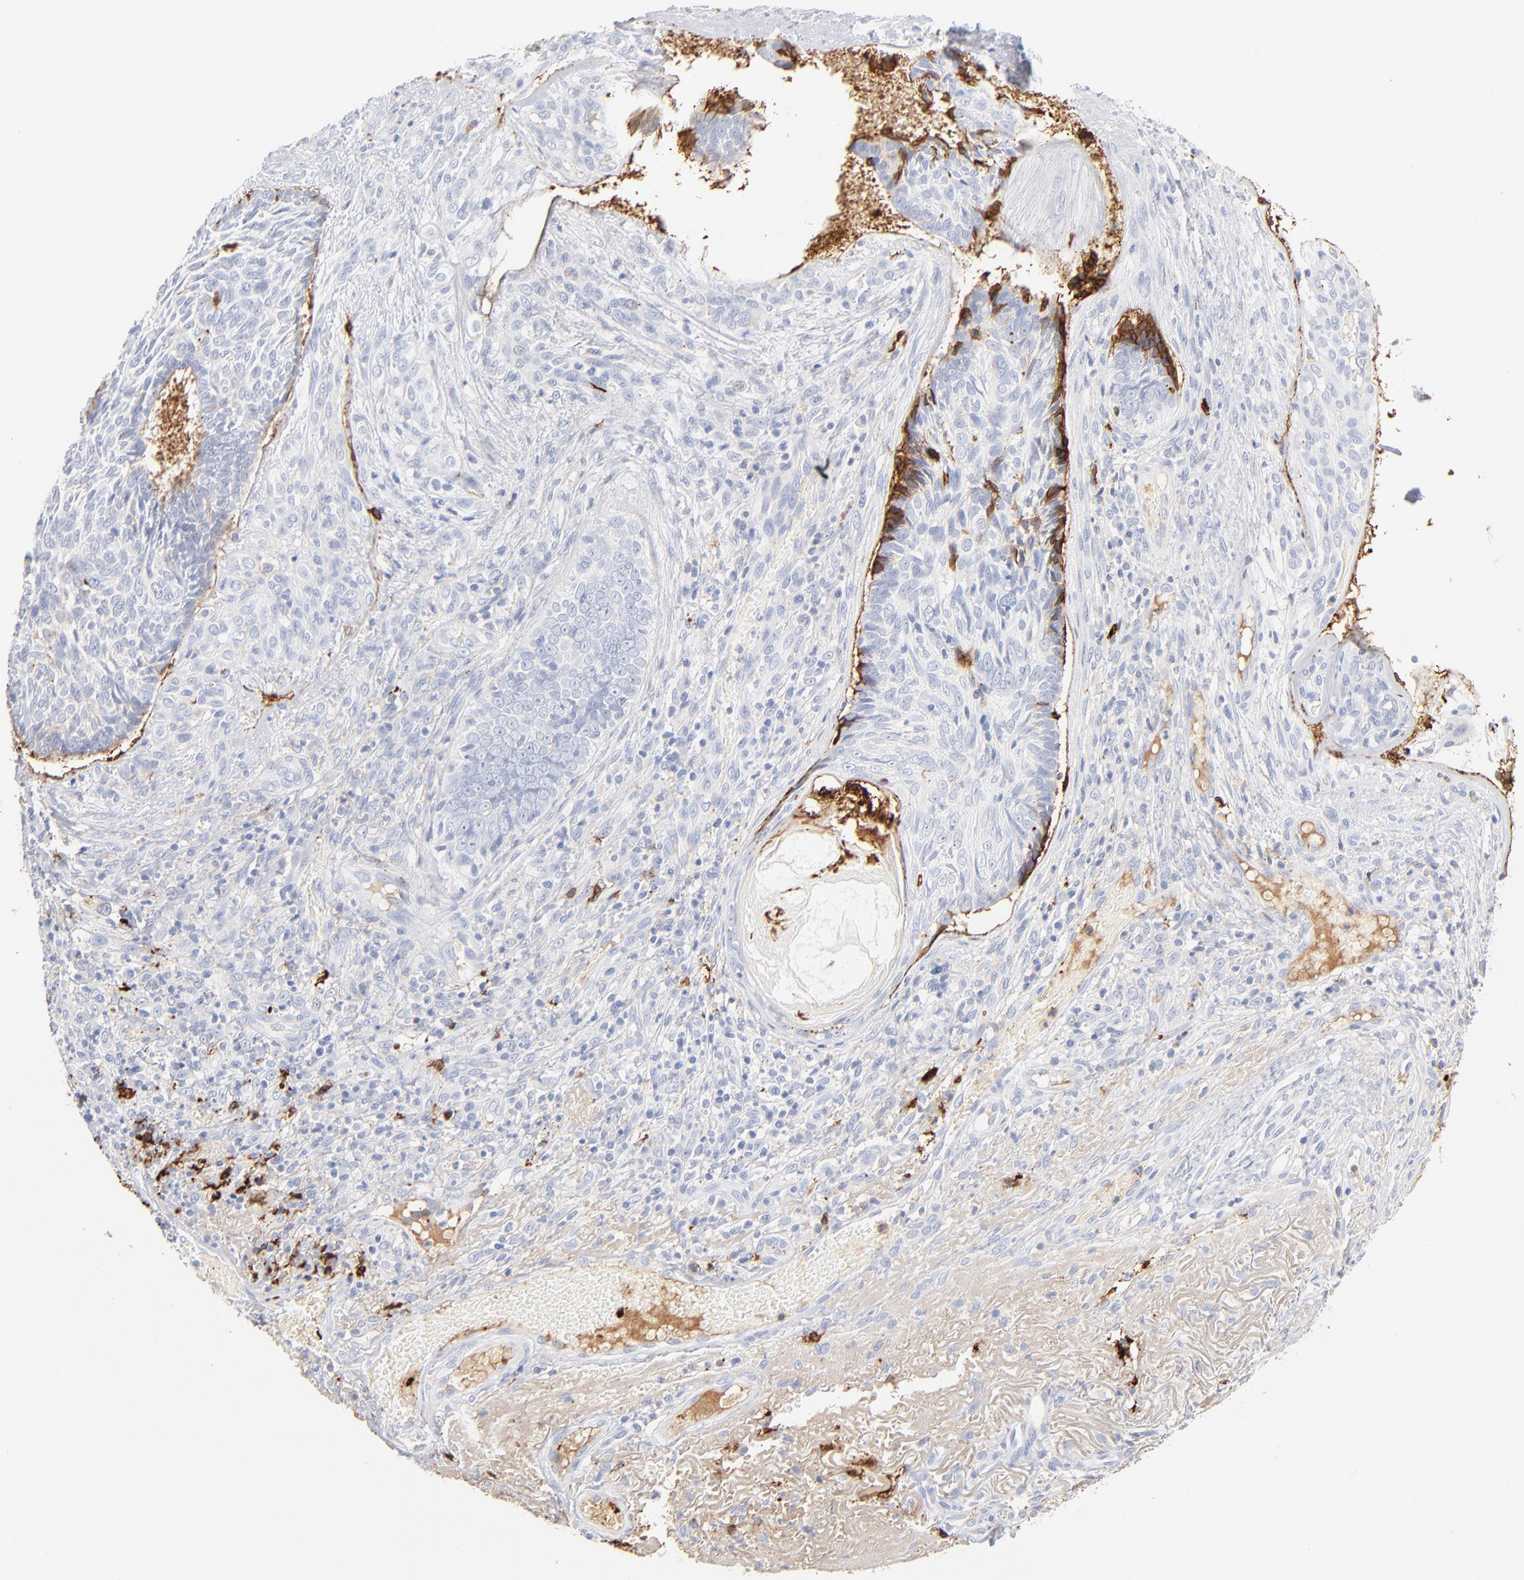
{"staining": {"intensity": "negative", "quantity": "none", "location": "none"}, "tissue": "skin cancer", "cell_type": "Tumor cells", "image_type": "cancer", "snomed": [{"axis": "morphology", "description": "Basal cell carcinoma"}, {"axis": "topography", "description": "Skin"}], "caption": "A histopathology image of skin cancer stained for a protein reveals no brown staining in tumor cells.", "gene": "APOH", "patient": {"sex": "male", "age": 72}}